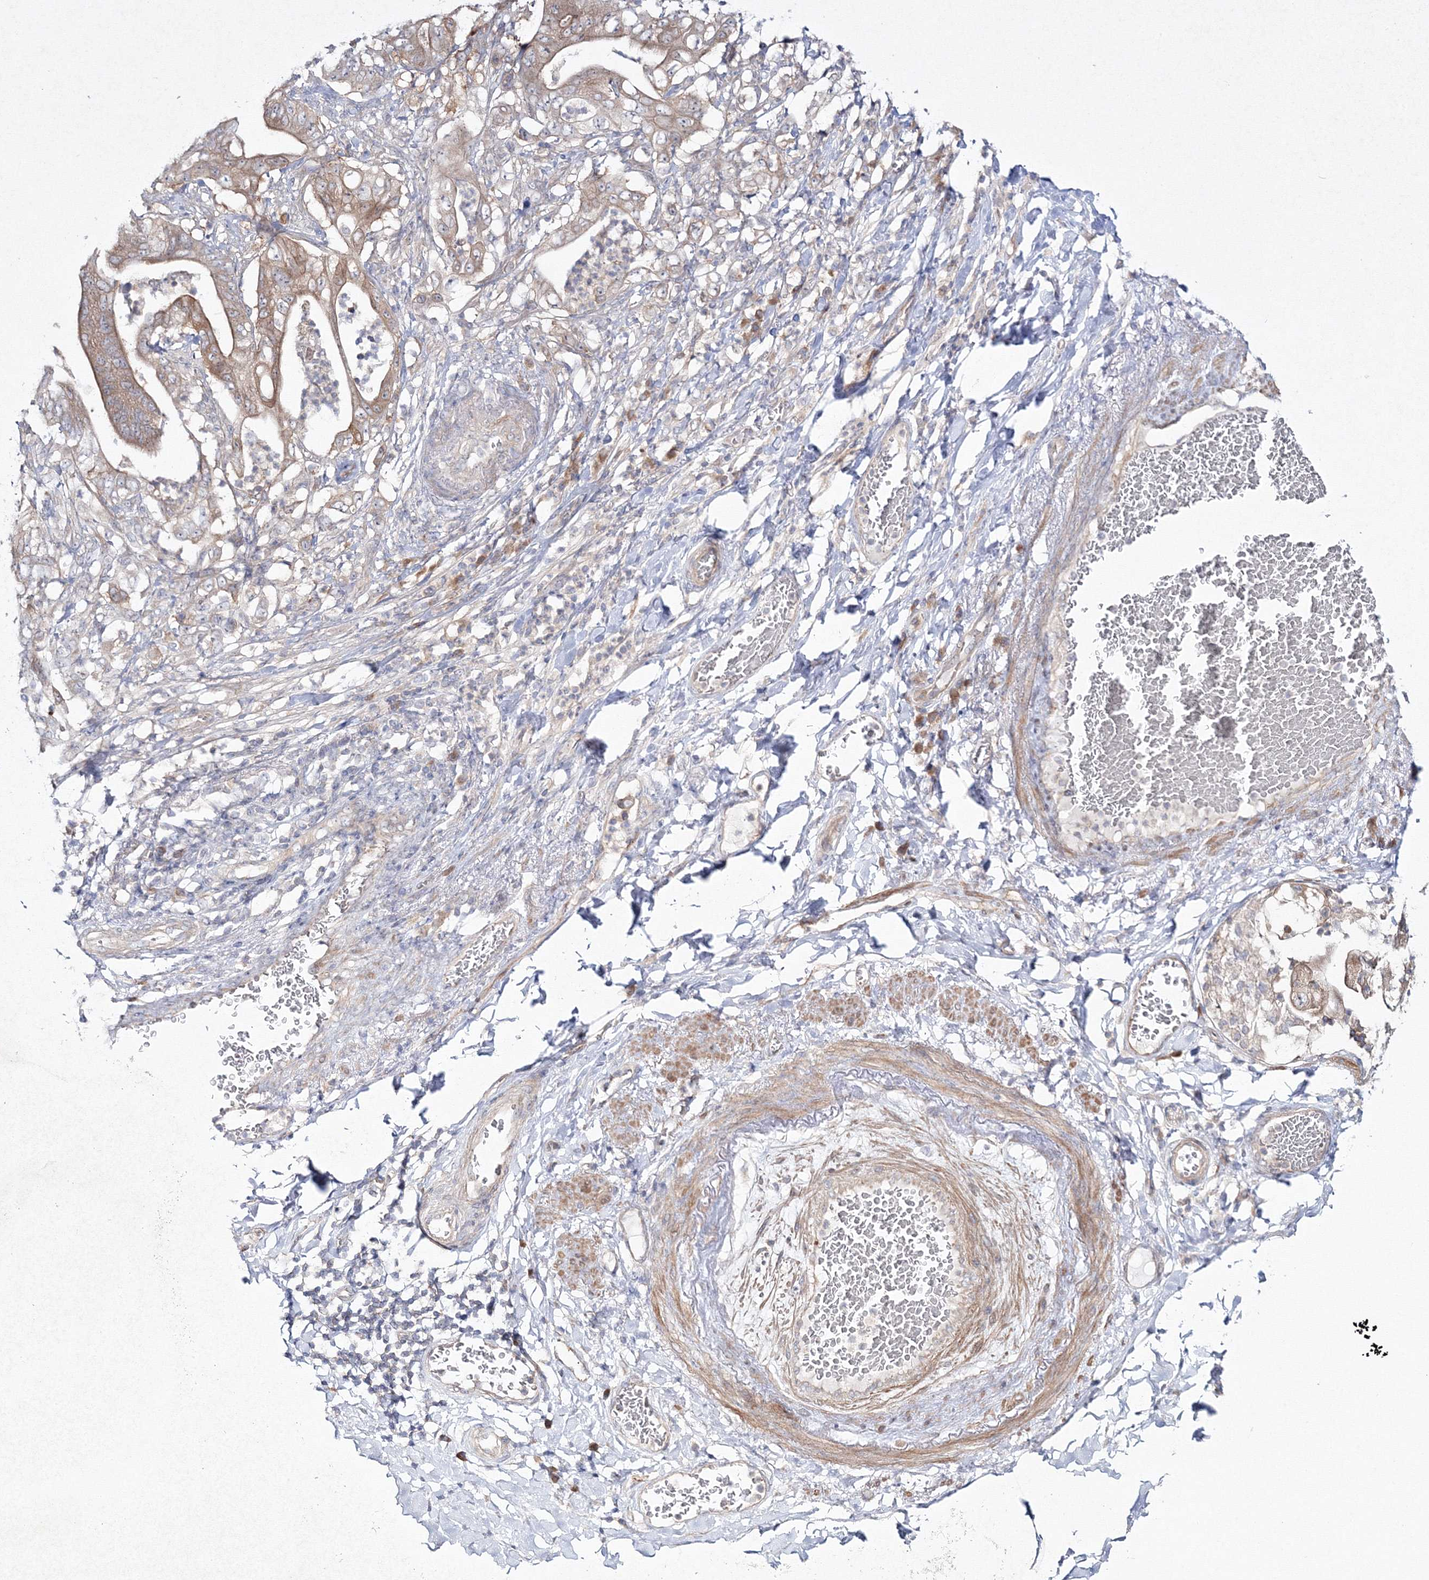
{"staining": {"intensity": "weak", "quantity": "25%-75%", "location": "cytoplasmic/membranous"}, "tissue": "stomach cancer", "cell_type": "Tumor cells", "image_type": "cancer", "snomed": [{"axis": "morphology", "description": "Adenocarcinoma, NOS"}, {"axis": "topography", "description": "Stomach"}], "caption": "The micrograph exhibits immunohistochemical staining of stomach adenocarcinoma. There is weak cytoplasmic/membranous staining is seen in about 25%-75% of tumor cells. The staining was performed using DAB (3,3'-diaminobenzidine) to visualize the protein expression in brown, while the nuclei were stained in blue with hematoxylin (Magnification: 20x).", "gene": "IPMK", "patient": {"sex": "female", "age": 73}}